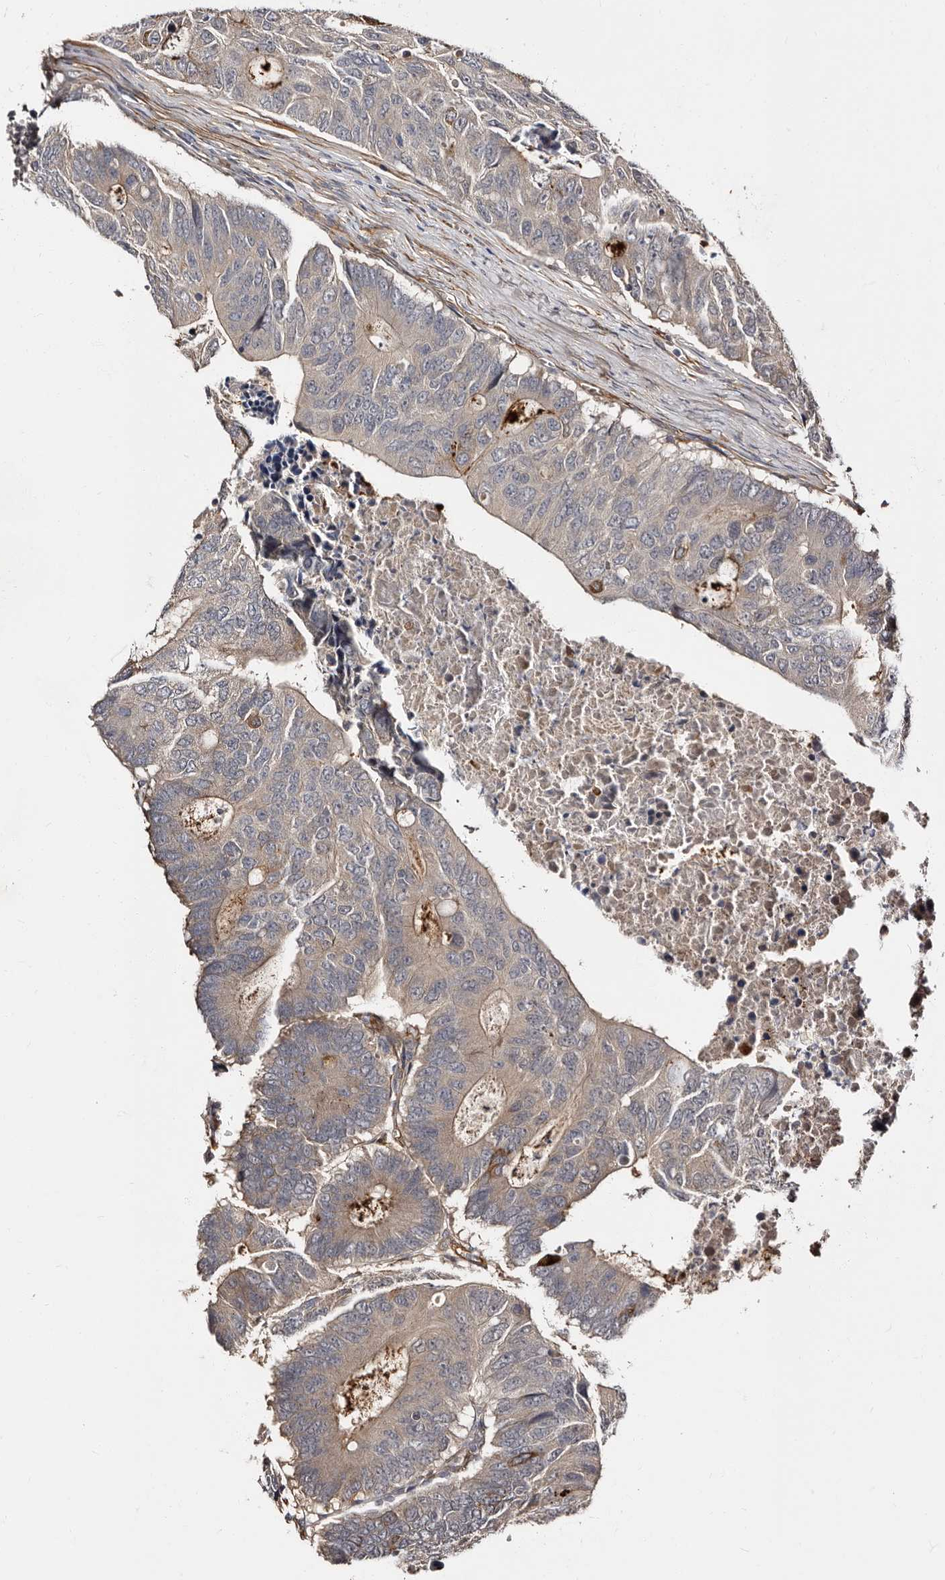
{"staining": {"intensity": "weak", "quantity": "<25%", "location": "cytoplasmic/membranous"}, "tissue": "colorectal cancer", "cell_type": "Tumor cells", "image_type": "cancer", "snomed": [{"axis": "morphology", "description": "Adenocarcinoma, NOS"}, {"axis": "topography", "description": "Colon"}], "caption": "Micrograph shows no significant protein positivity in tumor cells of colorectal cancer (adenocarcinoma).", "gene": "TBC1D22B", "patient": {"sex": "male", "age": 87}}